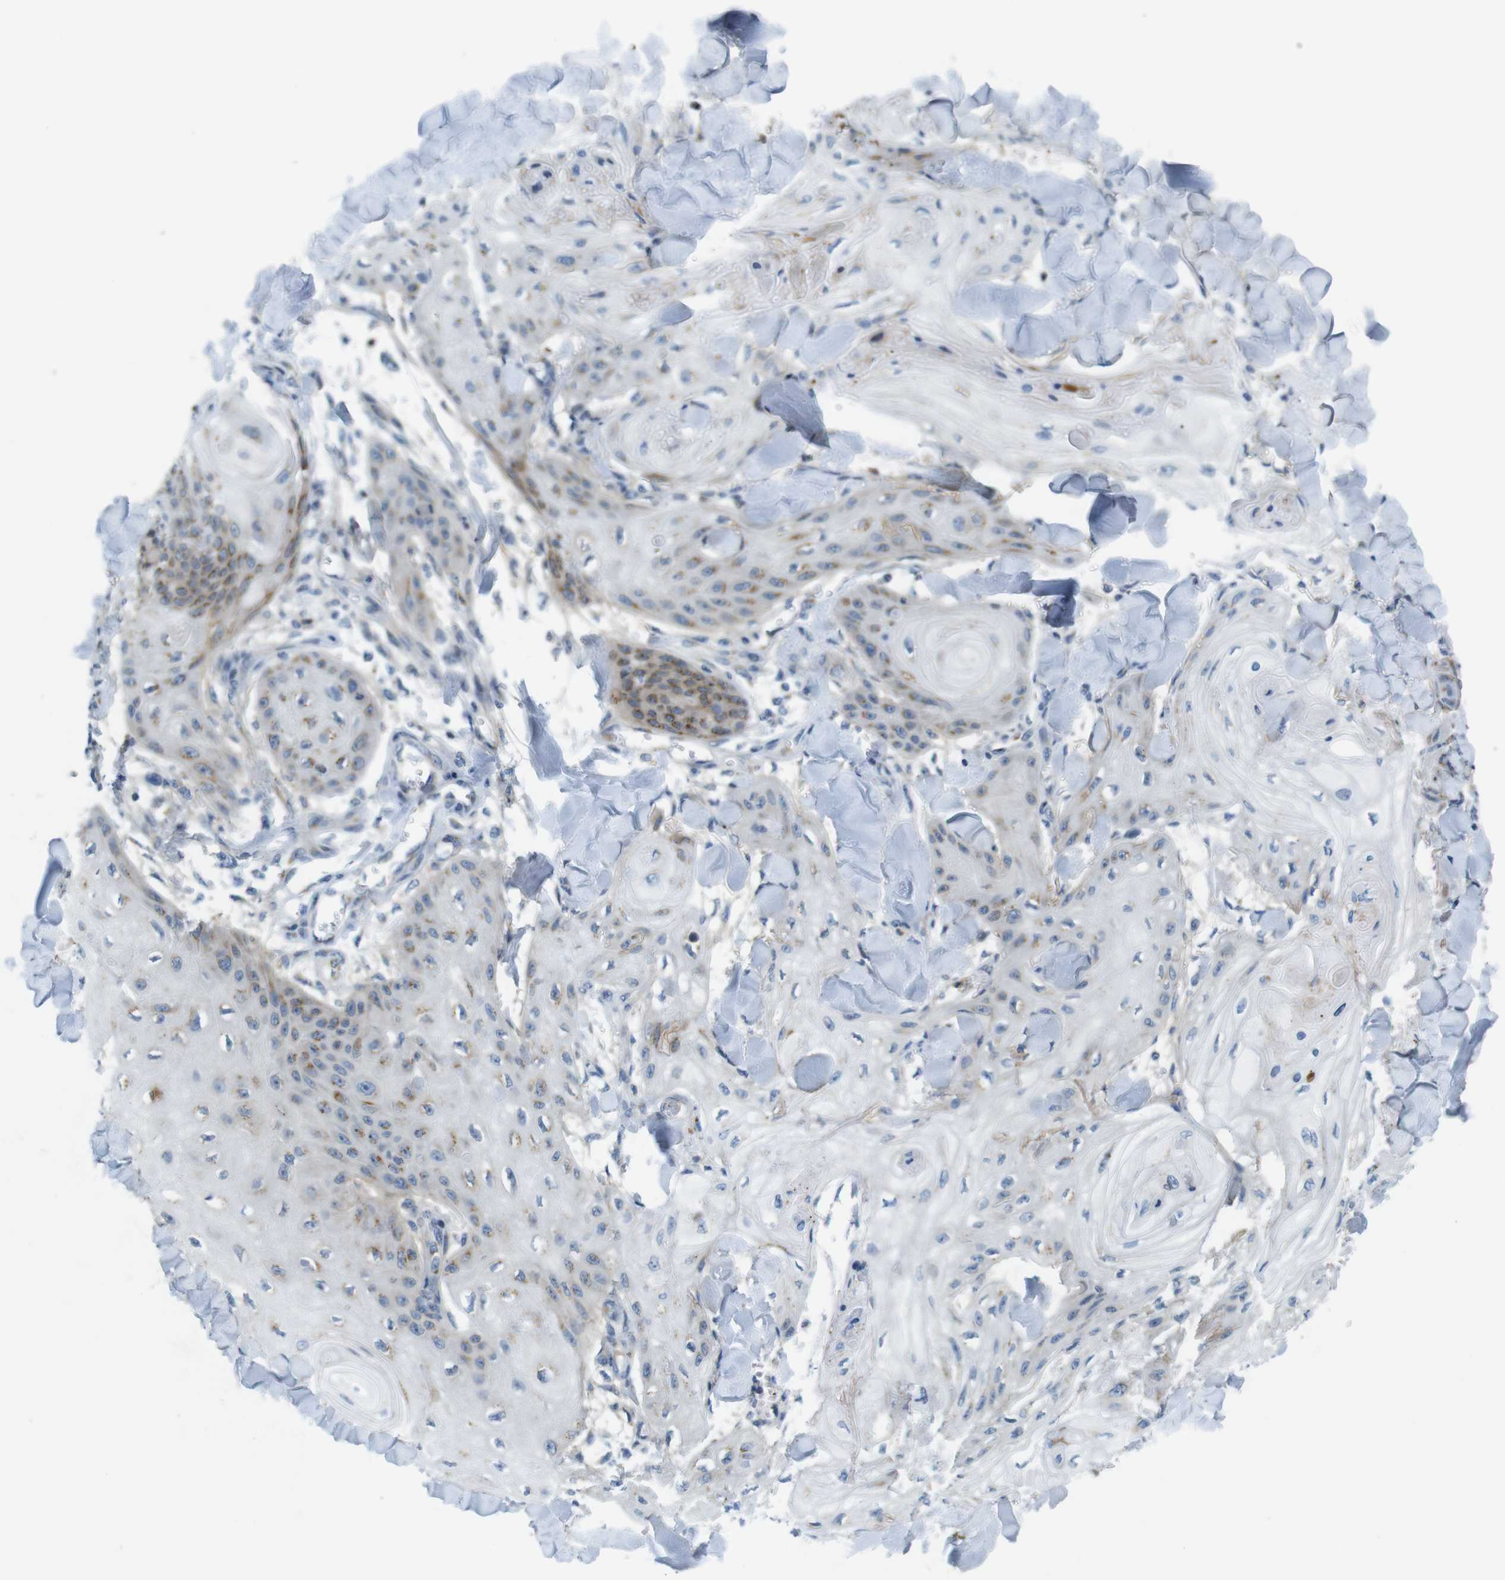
{"staining": {"intensity": "moderate", "quantity": "<25%", "location": "cytoplasmic/membranous"}, "tissue": "skin cancer", "cell_type": "Tumor cells", "image_type": "cancer", "snomed": [{"axis": "morphology", "description": "Squamous cell carcinoma, NOS"}, {"axis": "topography", "description": "Skin"}], "caption": "Tumor cells reveal low levels of moderate cytoplasmic/membranous positivity in about <25% of cells in skin cancer. (DAB IHC with brightfield microscopy, high magnification).", "gene": "ZDHHC3", "patient": {"sex": "male", "age": 74}}